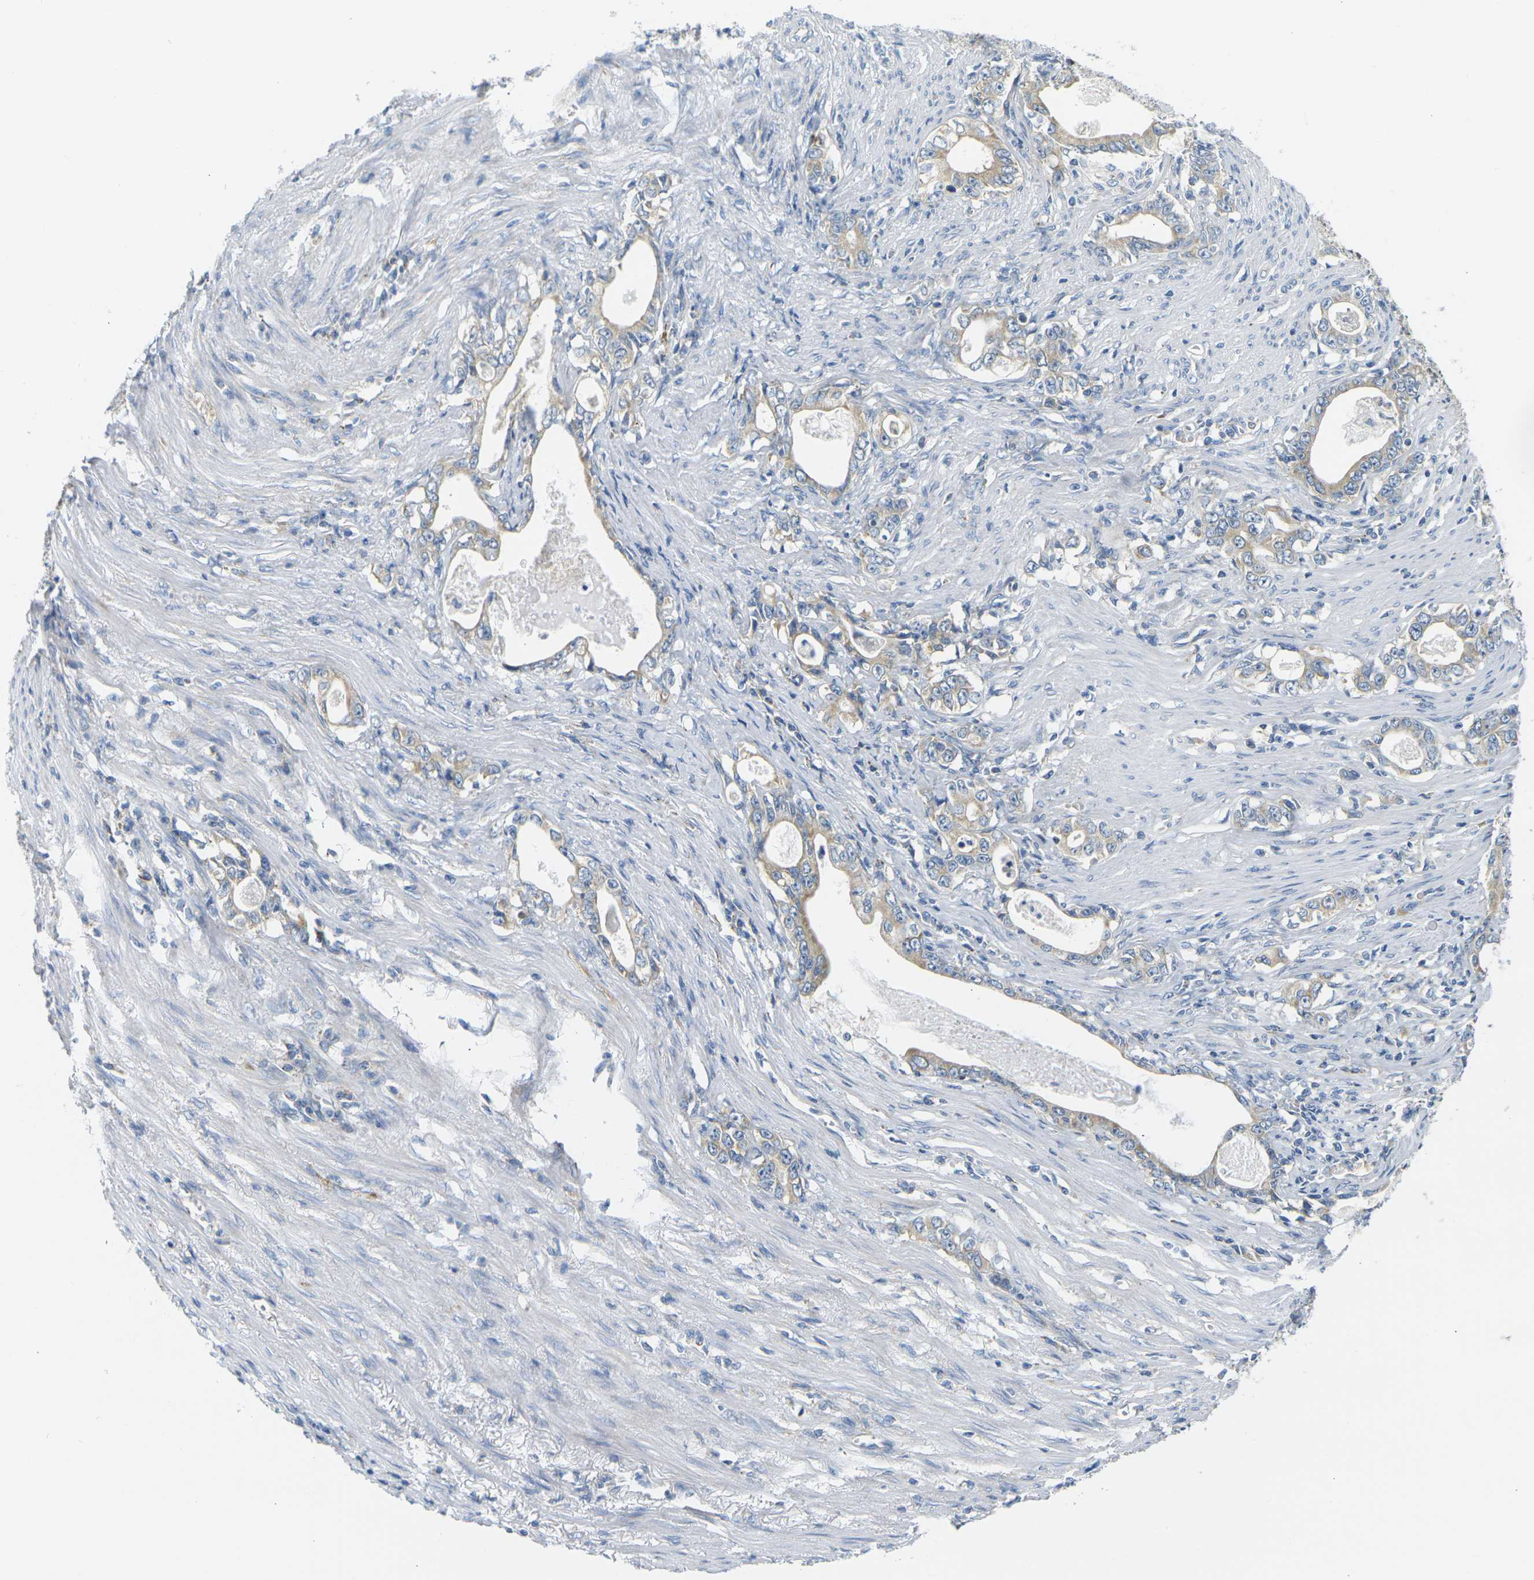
{"staining": {"intensity": "weak", "quantity": ">75%", "location": "cytoplasmic/membranous"}, "tissue": "stomach cancer", "cell_type": "Tumor cells", "image_type": "cancer", "snomed": [{"axis": "morphology", "description": "Adenocarcinoma, NOS"}, {"axis": "topography", "description": "Stomach, lower"}], "caption": "DAB (3,3'-diaminobenzidine) immunohistochemical staining of human stomach adenocarcinoma exhibits weak cytoplasmic/membranous protein positivity in approximately >75% of tumor cells.", "gene": "PARD6B", "patient": {"sex": "female", "age": 72}}